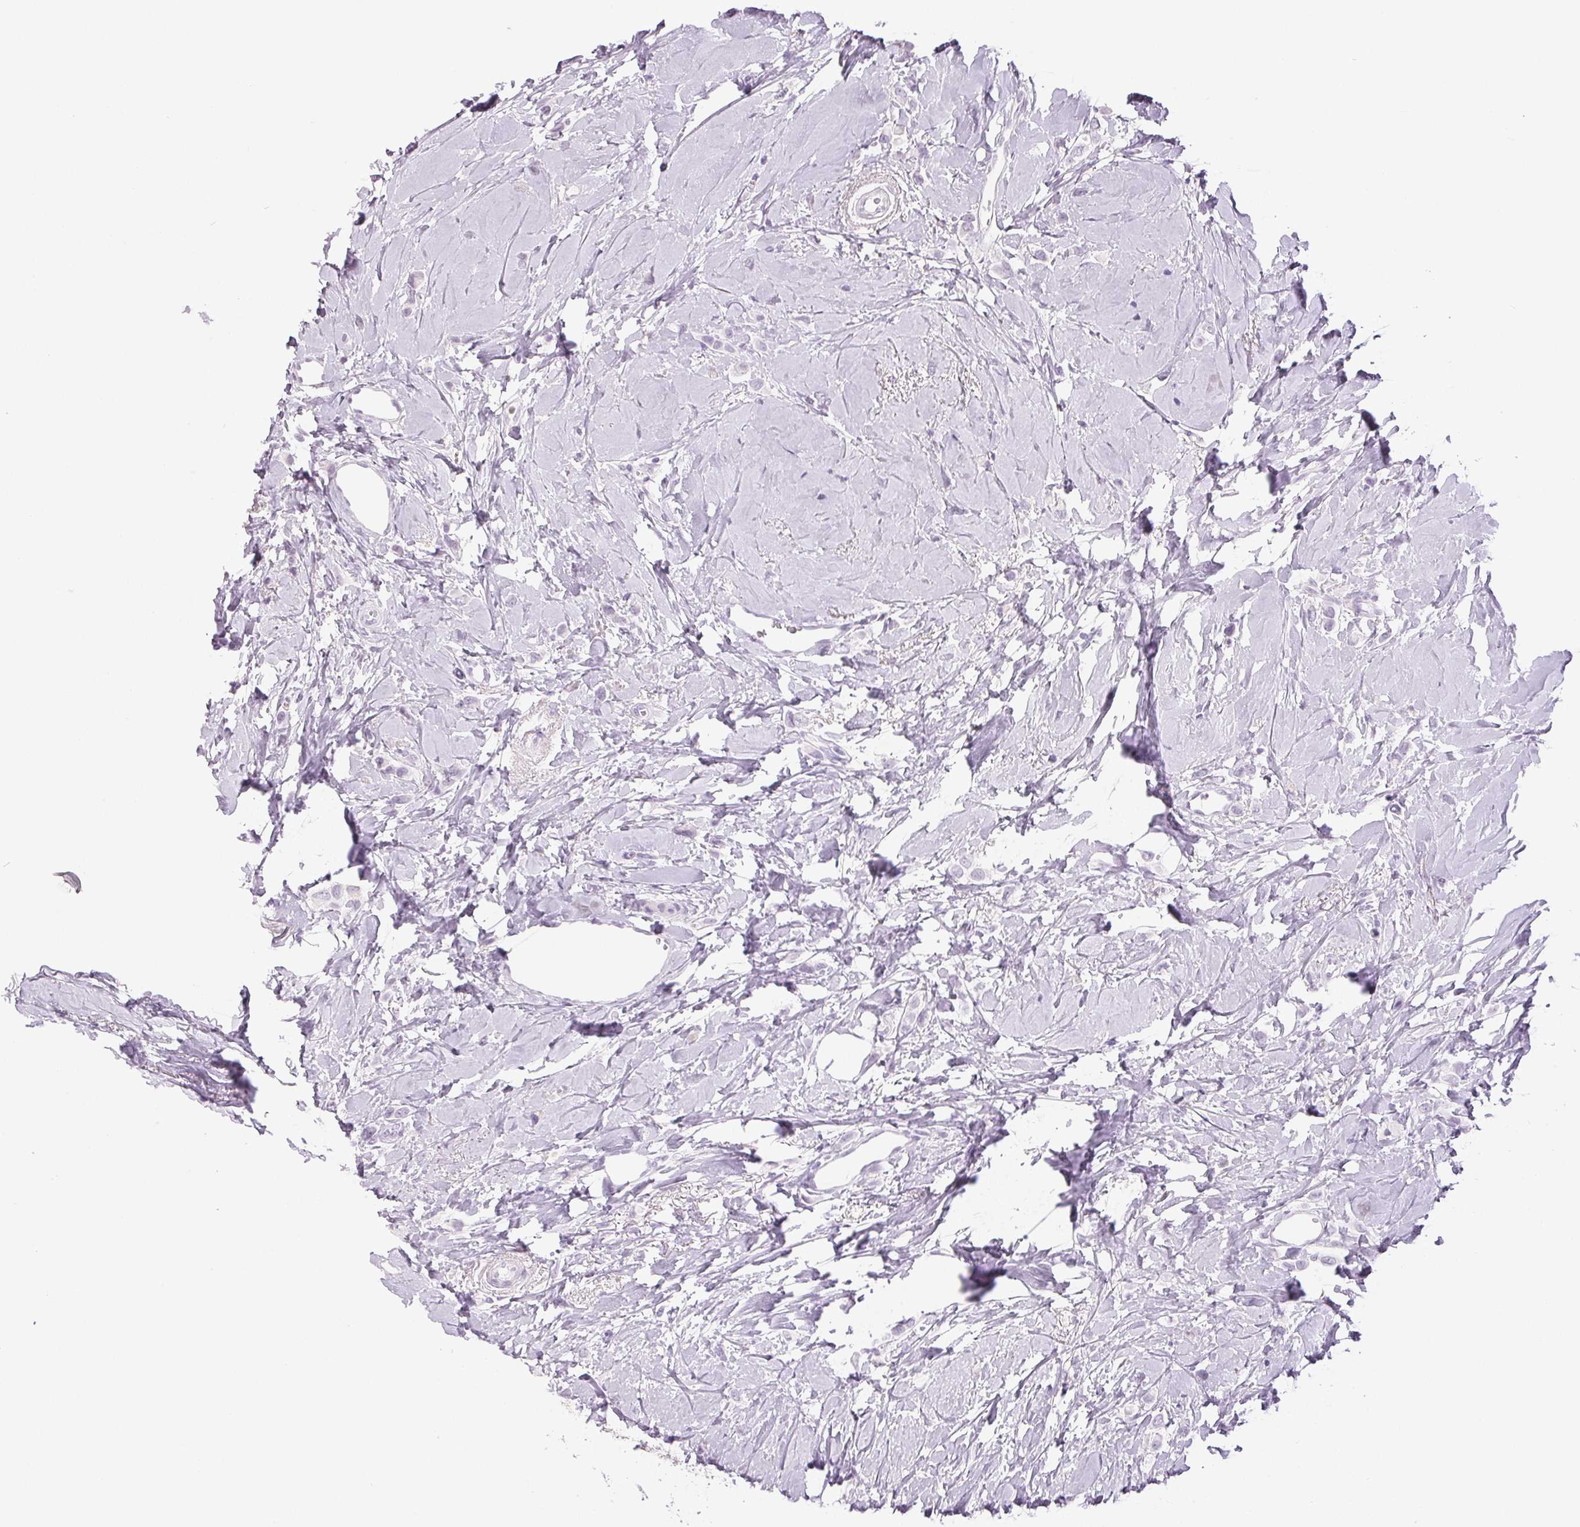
{"staining": {"intensity": "negative", "quantity": "none", "location": "none"}, "tissue": "breast cancer", "cell_type": "Tumor cells", "image_type": "cancer", "snomed": [{"axis": "morphology", "description": "Lobular carcinoma"}, {"axis": "topography", "description": "Breast"}], "caption": "IHC photomicrograph of neoplastic tissue: human breast cancer stained with DAB (3,3'-diaminobenzidine) demonstrates no significant protein staining in tumor cells.", "gene": "LTF", "patient": {"sex": "female", "age": 66}}